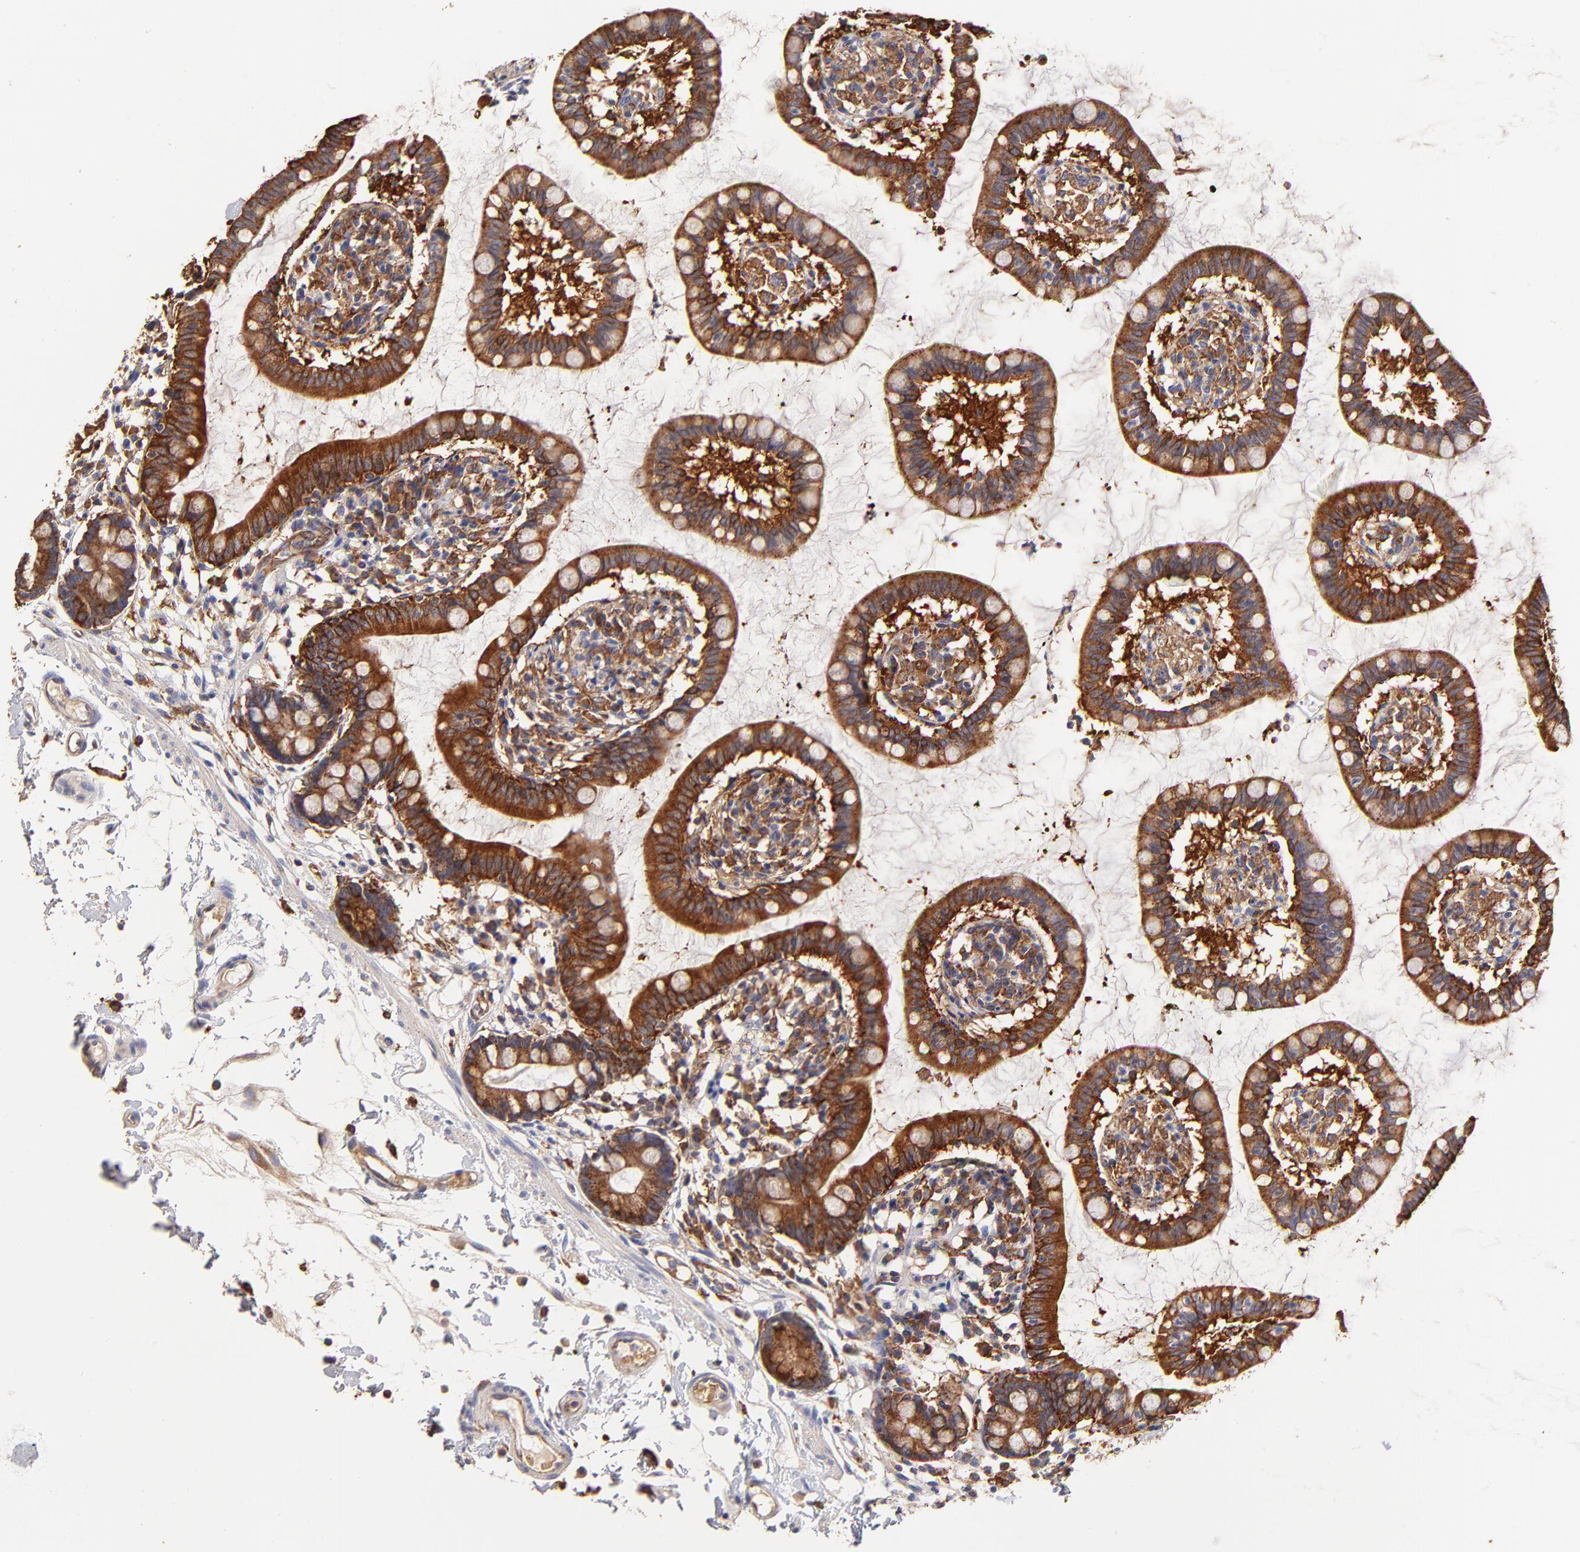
{"staining": {"intensity": "strong", "quantity": ">75%", "location": "cytoplasmic/membranous"}, "tissue": "small intestine", "cell_type": "Glandular cells", "image_type": "normal", "snomed": [{"axis": "morphology", "description": "Normal tissue, NOS"}, {"axis": "topography", "description": "Small intestine"}], "caption": "Normal small intestine shows strong cytoplasmic/membranous positivity in about >75% of glandular cells (brown staining indicates protein expression, while blue staining denotes nuclei)..", "gene": "CD2AP", "patient": {"sex": "female", "age": 61}}